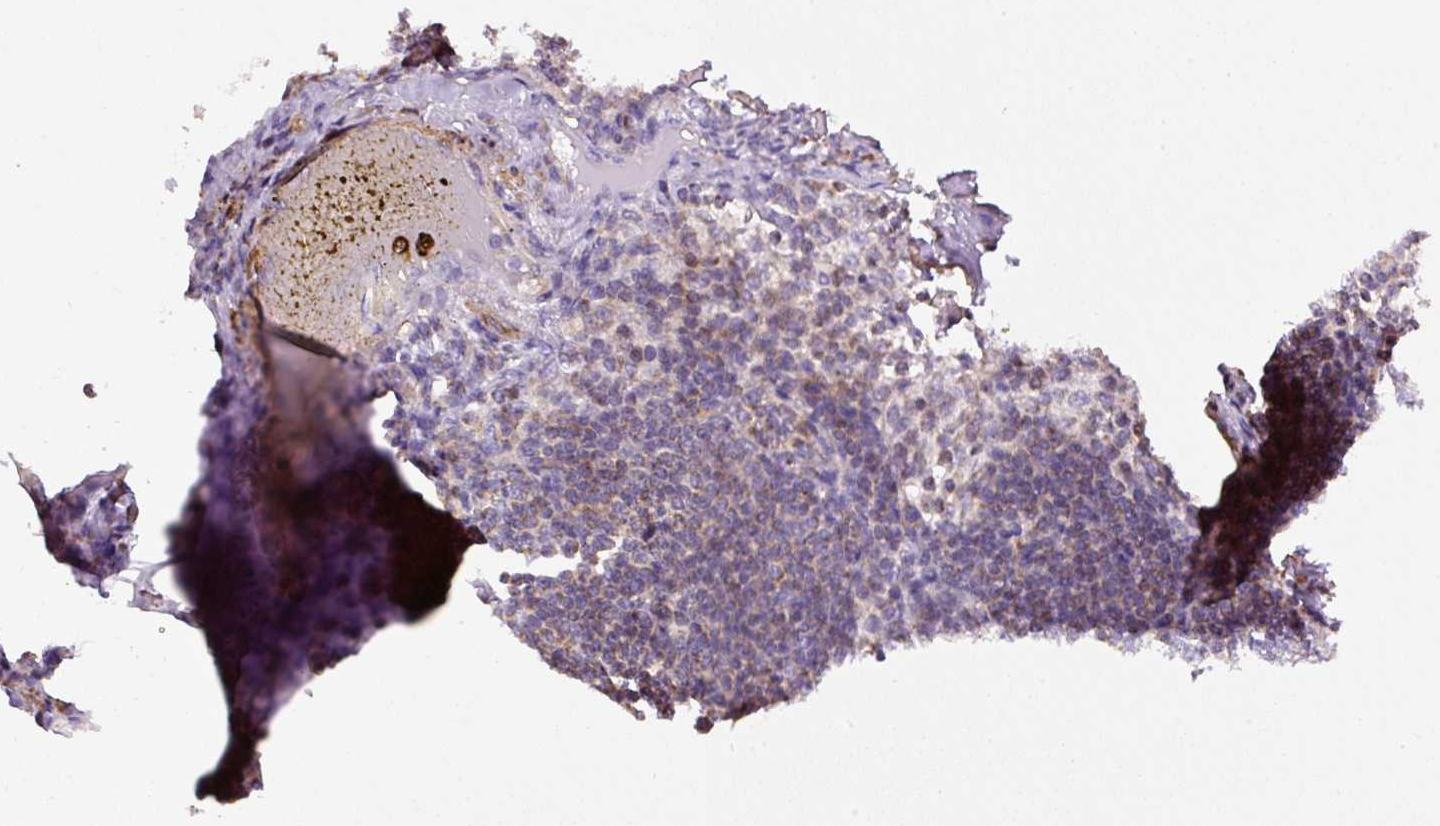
{"staining": {"intensity": "moderate", "quantity": "25%-75%", "location": "cytoplasmic/membranous"}, "tissue": "lymph node", "cell_type": "Germinal center cells", "image_type": "normal", "snomed": [{"axis": "morphology", "description": "Normal tissue, NOS"}, {"axis": "topography", "description": "Lymph node"}], "caption": "Protein expression by immunohistochemistry (IHC) demonstrates moderate cytoplasmic/membranous expression in approximately 25%-75% of germinal center cells in normal lymph node.", "gene": "NDUFAF2", "patient": {"sex": "male", "age": 49}}